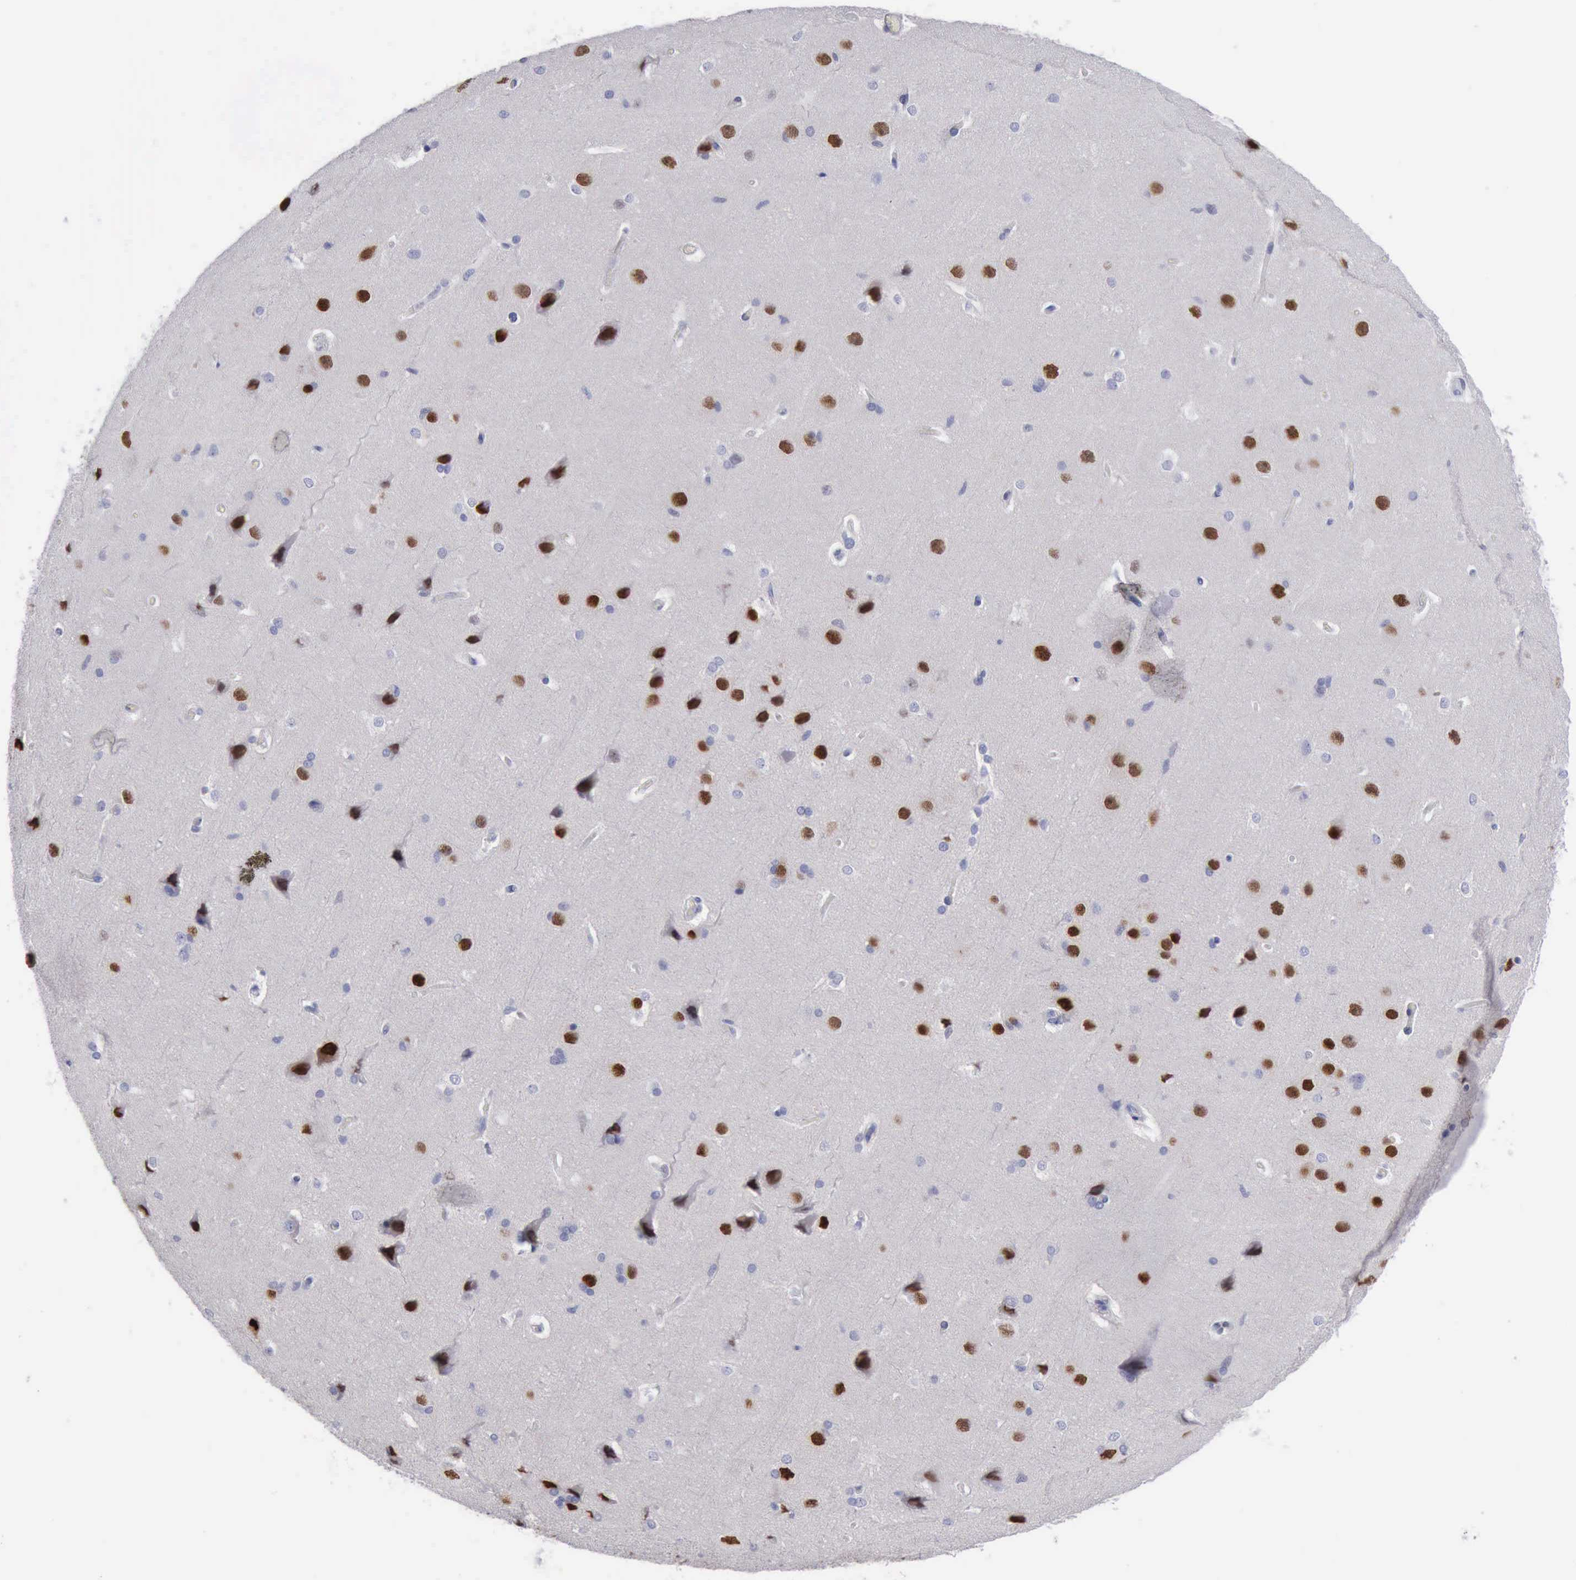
{"staining": {"intensity": "negative", "quantity": "none", "location": "none"}, "tissue": "cerebral cortex", "cell_type": "Endothelial cells", "image_type": "normal", "snomed": [{"axis": "morphology", "description": "Normal tissue, NOS"}, {"axis": "topography", "description": "Cerebral cortex"}], "caption": "High power microscopy micrograph of an IHC histopathology image of benign cerebral cortex, revealing no significant expression in endothelial cells. (Stains: DAB (3,3'-diaminobenzidine) IHC with hematoxylin counter stain, Microscopy: brightfield microscopy at high magnification).", "gene": "SATB2", "patient": {"sex": "female", "age": 45}}